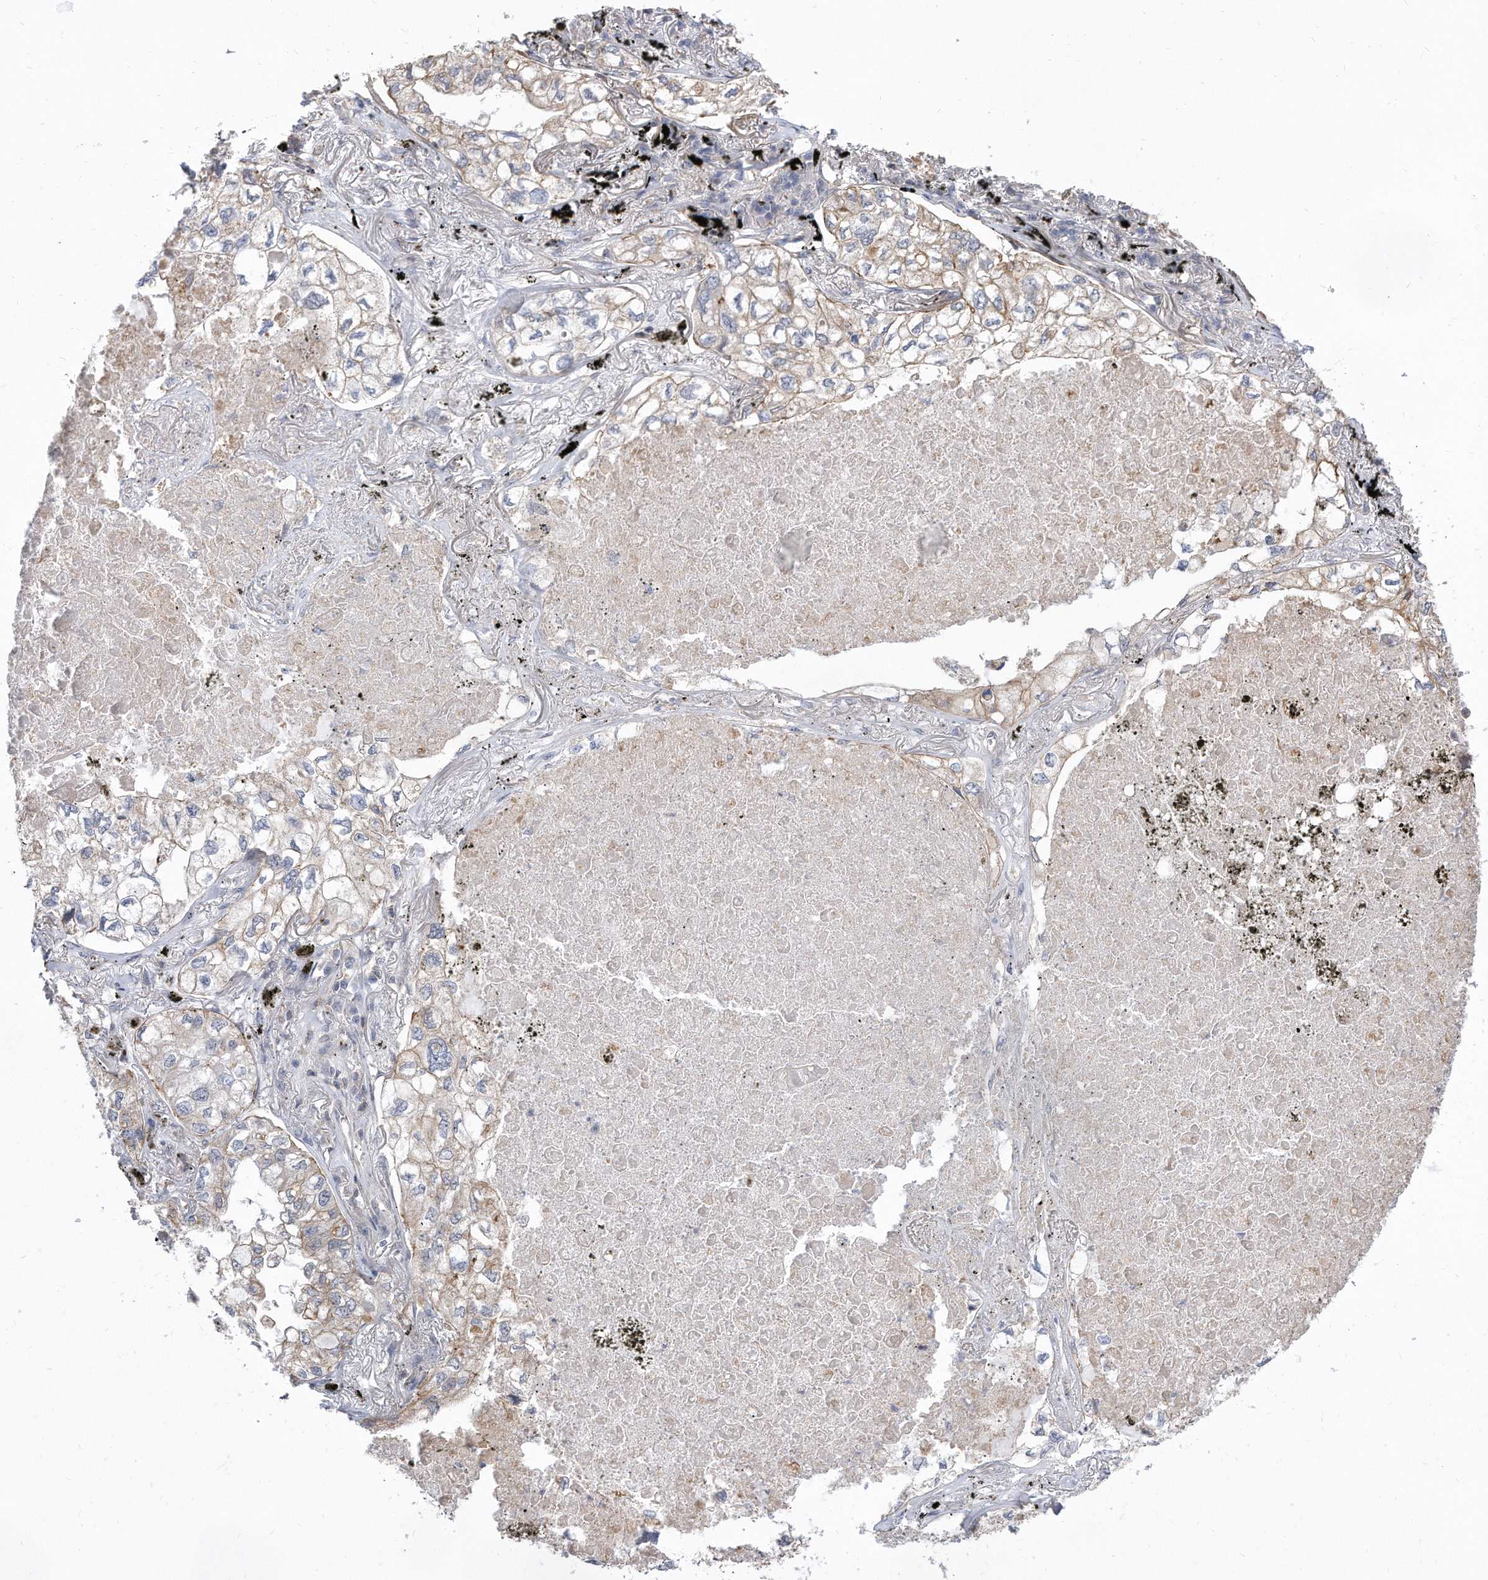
{"staining": {"intensity": "weak", "quantity": "25%-75%", "location": "cytoplasmic/membranous"}, "tissue": "lung cancer", "cell_type": "Tumor cells", "image_type": "cancer", "snomed": [{"axis": "morphology", "description": "Adenocarcinoma, NOS"}, {"axis": "topography", "description": "Lung"}], "caption": "Lung adenocarcinoma tissue demonstrates weak cytoplasmic/membranous staining in about 25%-75% of tumor cells, visualized by immunohistochemistry. (DAB (3,3'-diaminobenzidine) IHC, brown staining for protein, blue staining for nuclei).", "gene": "TCP1", "patient": {"sex": "male", "age": 65}}